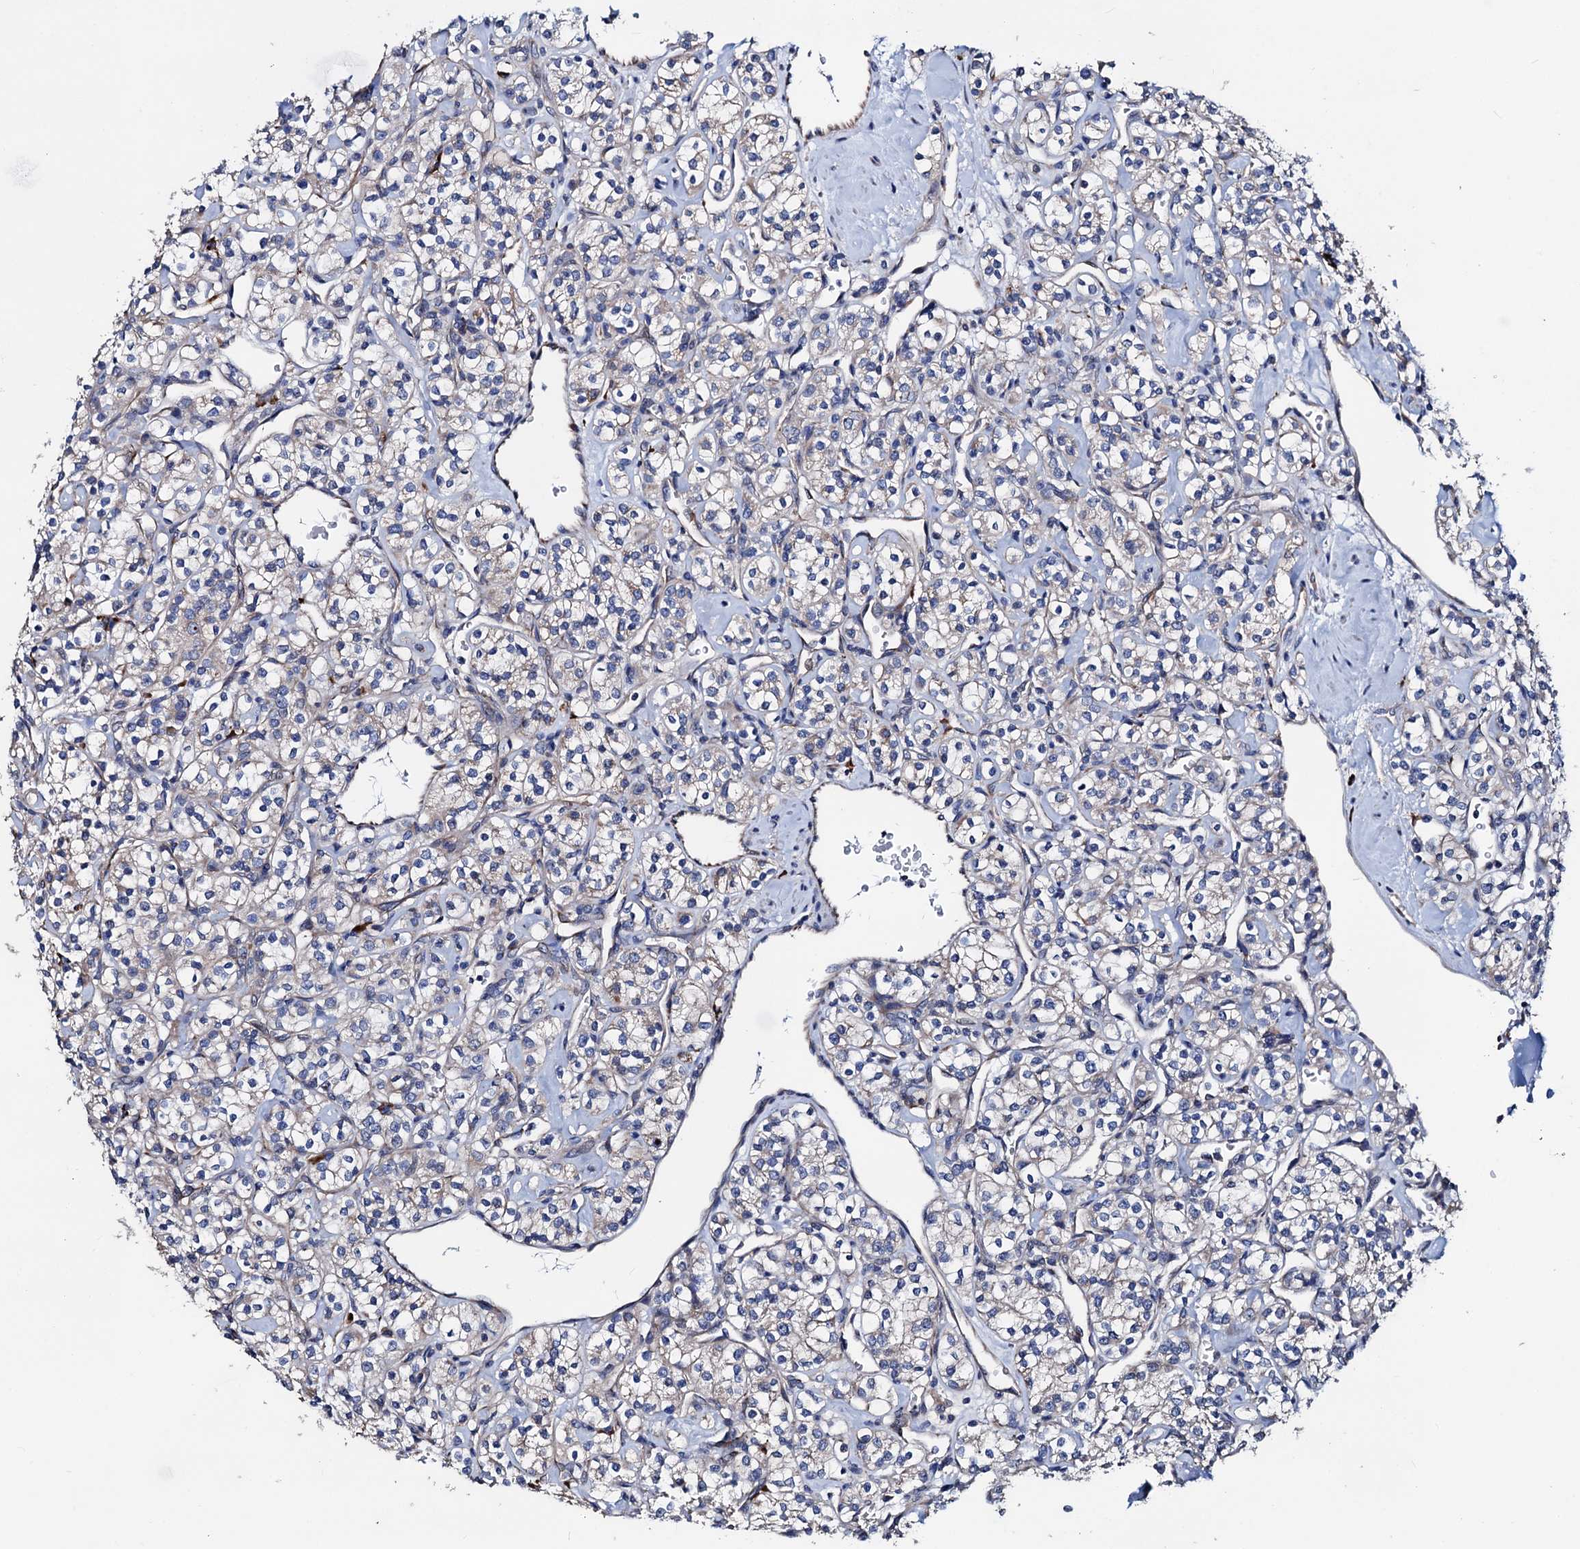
{"staining": {"intensity": "negative", "quantity": "none", "location": "none"}, "tissue": "renal cancer", "cell_type": "Tumor cells", "image_type": "cancer", "snomed": [{"axis": "morphology", "description": "Adenocarcinoma, NOS"}, {"axis": "topography", "description": "Kidney"}], "caption": "The histopathology image shows no significant expression in tumor cells of renal cancer (adenocarcinoma). The staining is performed using DAB (3,3'-diaminobenzidine) brown chromogen with nuclei counter-stained in using hematoxylin.", "gene": "AKAP11", "patient": {"sex": "male", "age": 77}}